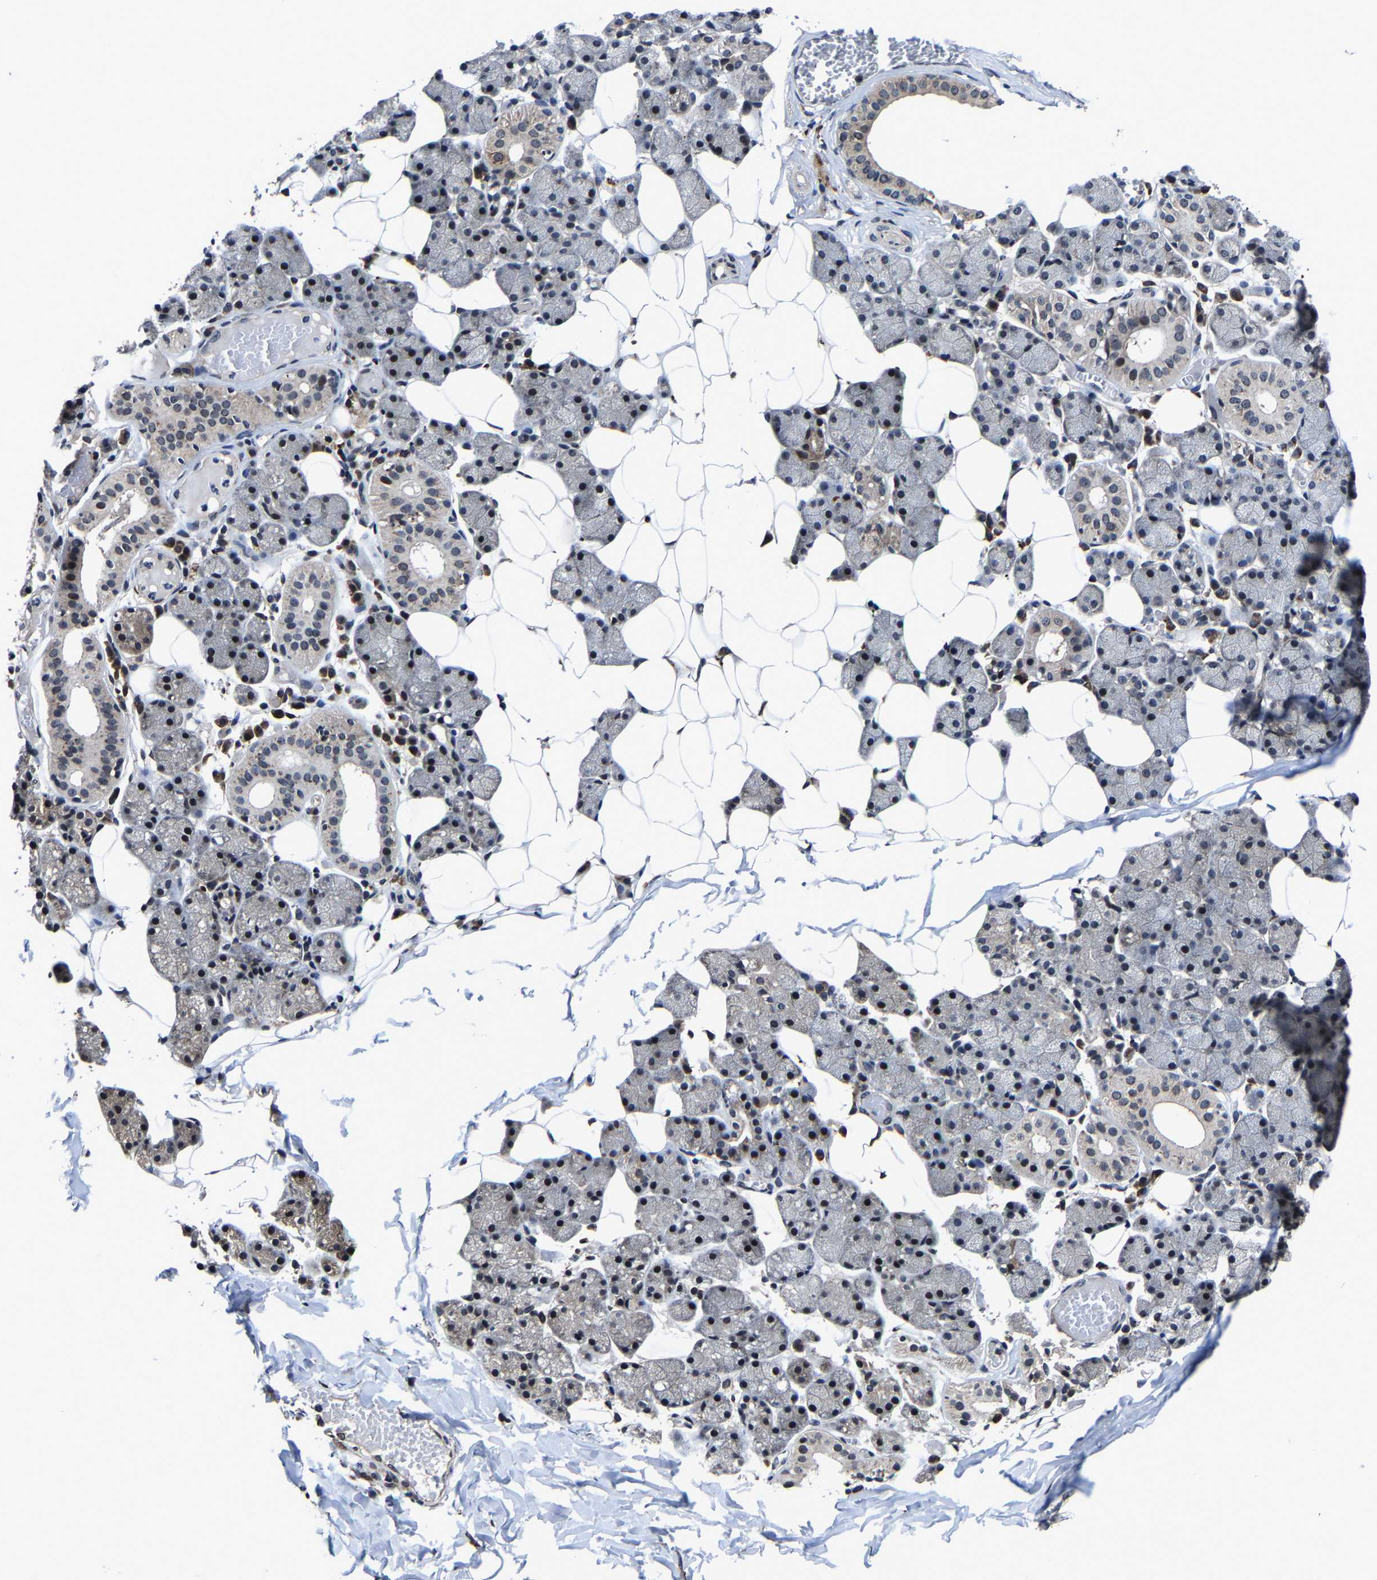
{"staining": {"intensity": "moderate", "quantity": "25%-75%", "location": "cytoplasmic/membranous,nuclear"}, "tissue": "salivary gland", "cell_type": "Glandular cells", "image_type": "normal", "snomed": [{"axis": "morphology", "description": "Normal tissue, NOS"}, {"axis": "topography", "description": "Salivary gland"}], "caption": "IHC of benign human salivary gland displays medium levels of moderate cytoplasmic/membranous,nuclear positivity in about 25%-75% of glandular cells.", "gene": "ZCCHC7", "patient": {"sex": "female", "age": 33}}